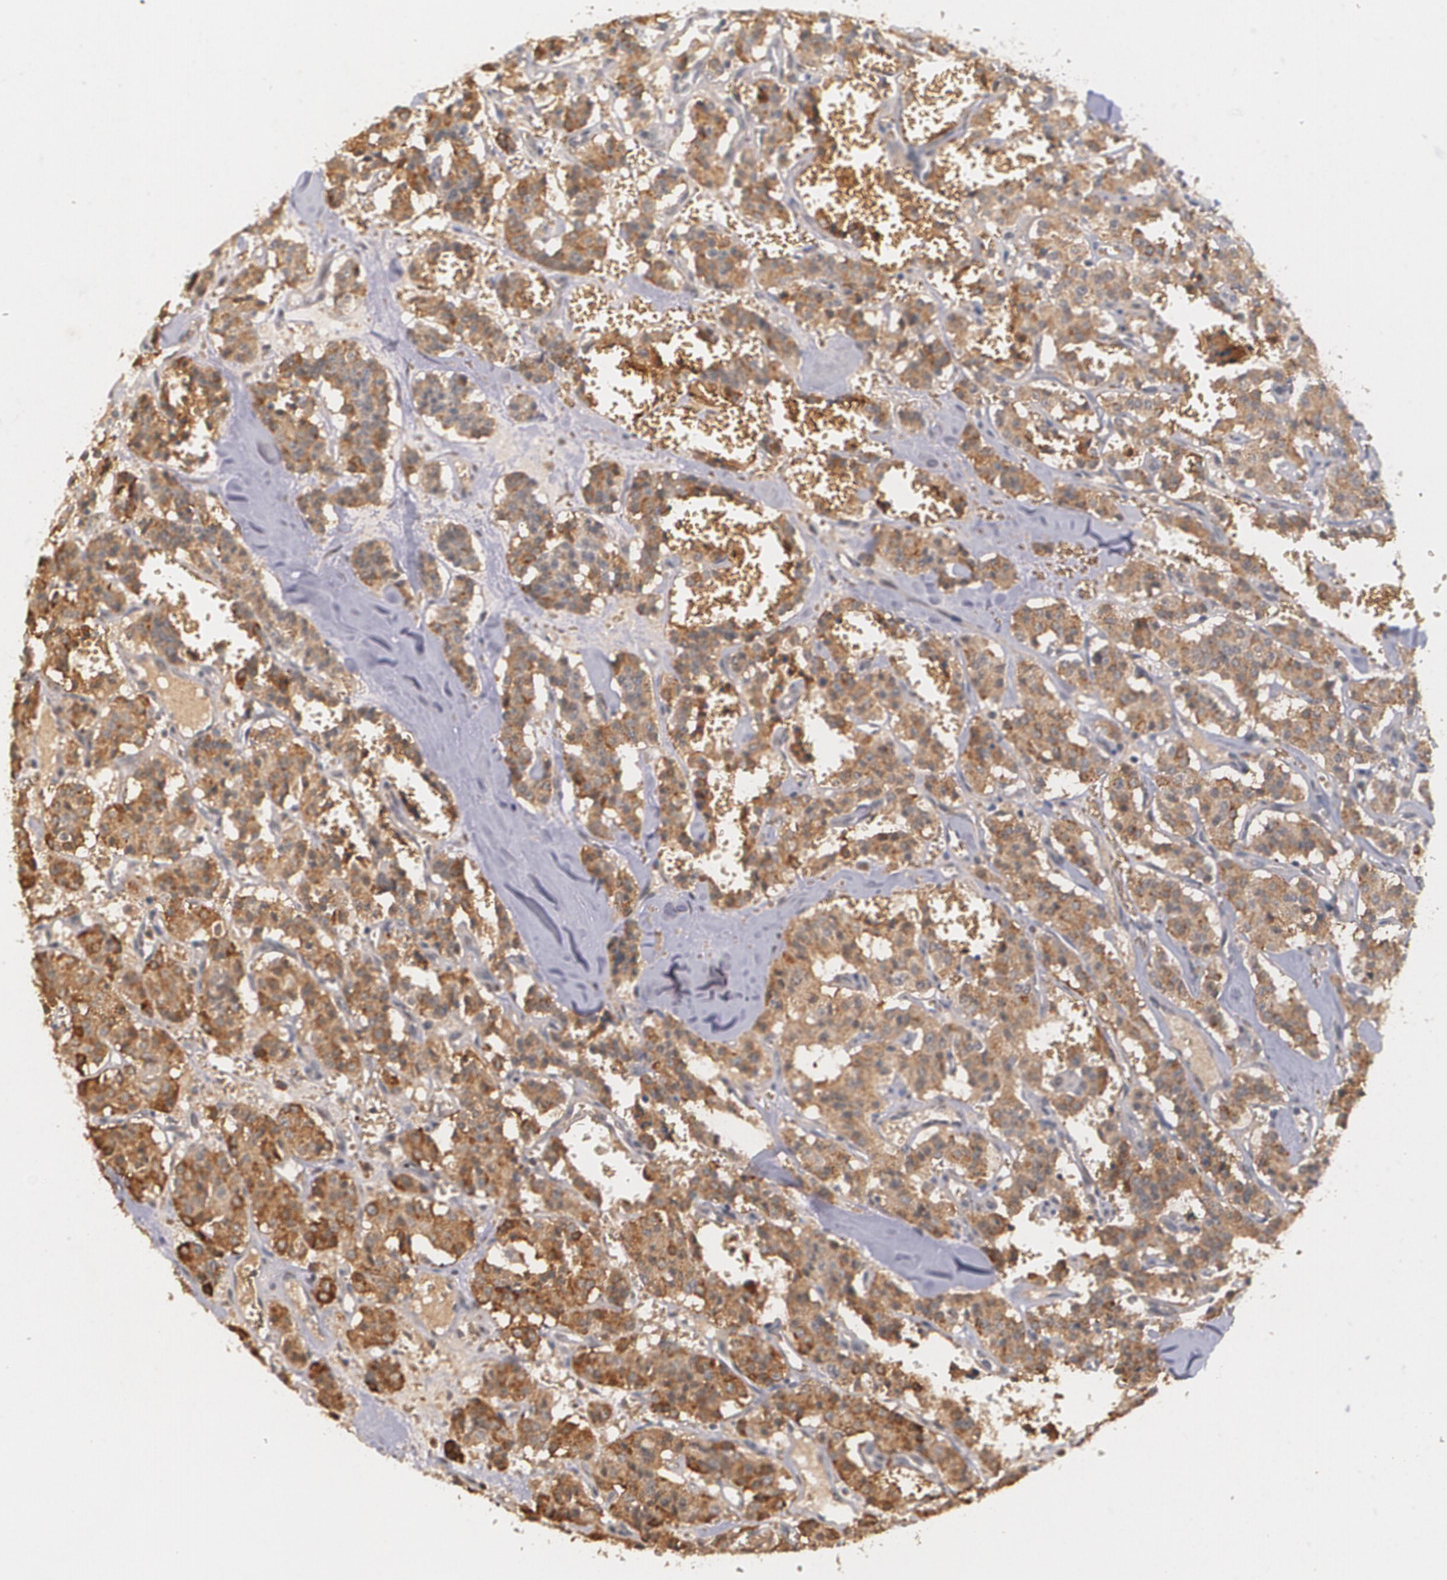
{"staining": {"intensity": "moderate", "quantity": ">75%", "location": "cytoplasmic/membranous"}, "tissue": "carcinoid", "cell_type": "Tumor cells", "image_type": "cancer", "snomed": [{"axis": "morphology", "description": "Carcinoid, malignant, NOS"}, {"axis": "topography", "description": "Bronchus"}], "caption": "There is medium levels of moderate cytoplasmic/membranous positivity in tumor cells of carcinoid, as demonstrated by immunohistochemical staining (brown color).", "gene": "IFNGR2", "patient": {"sex": "male", "age": 55}}